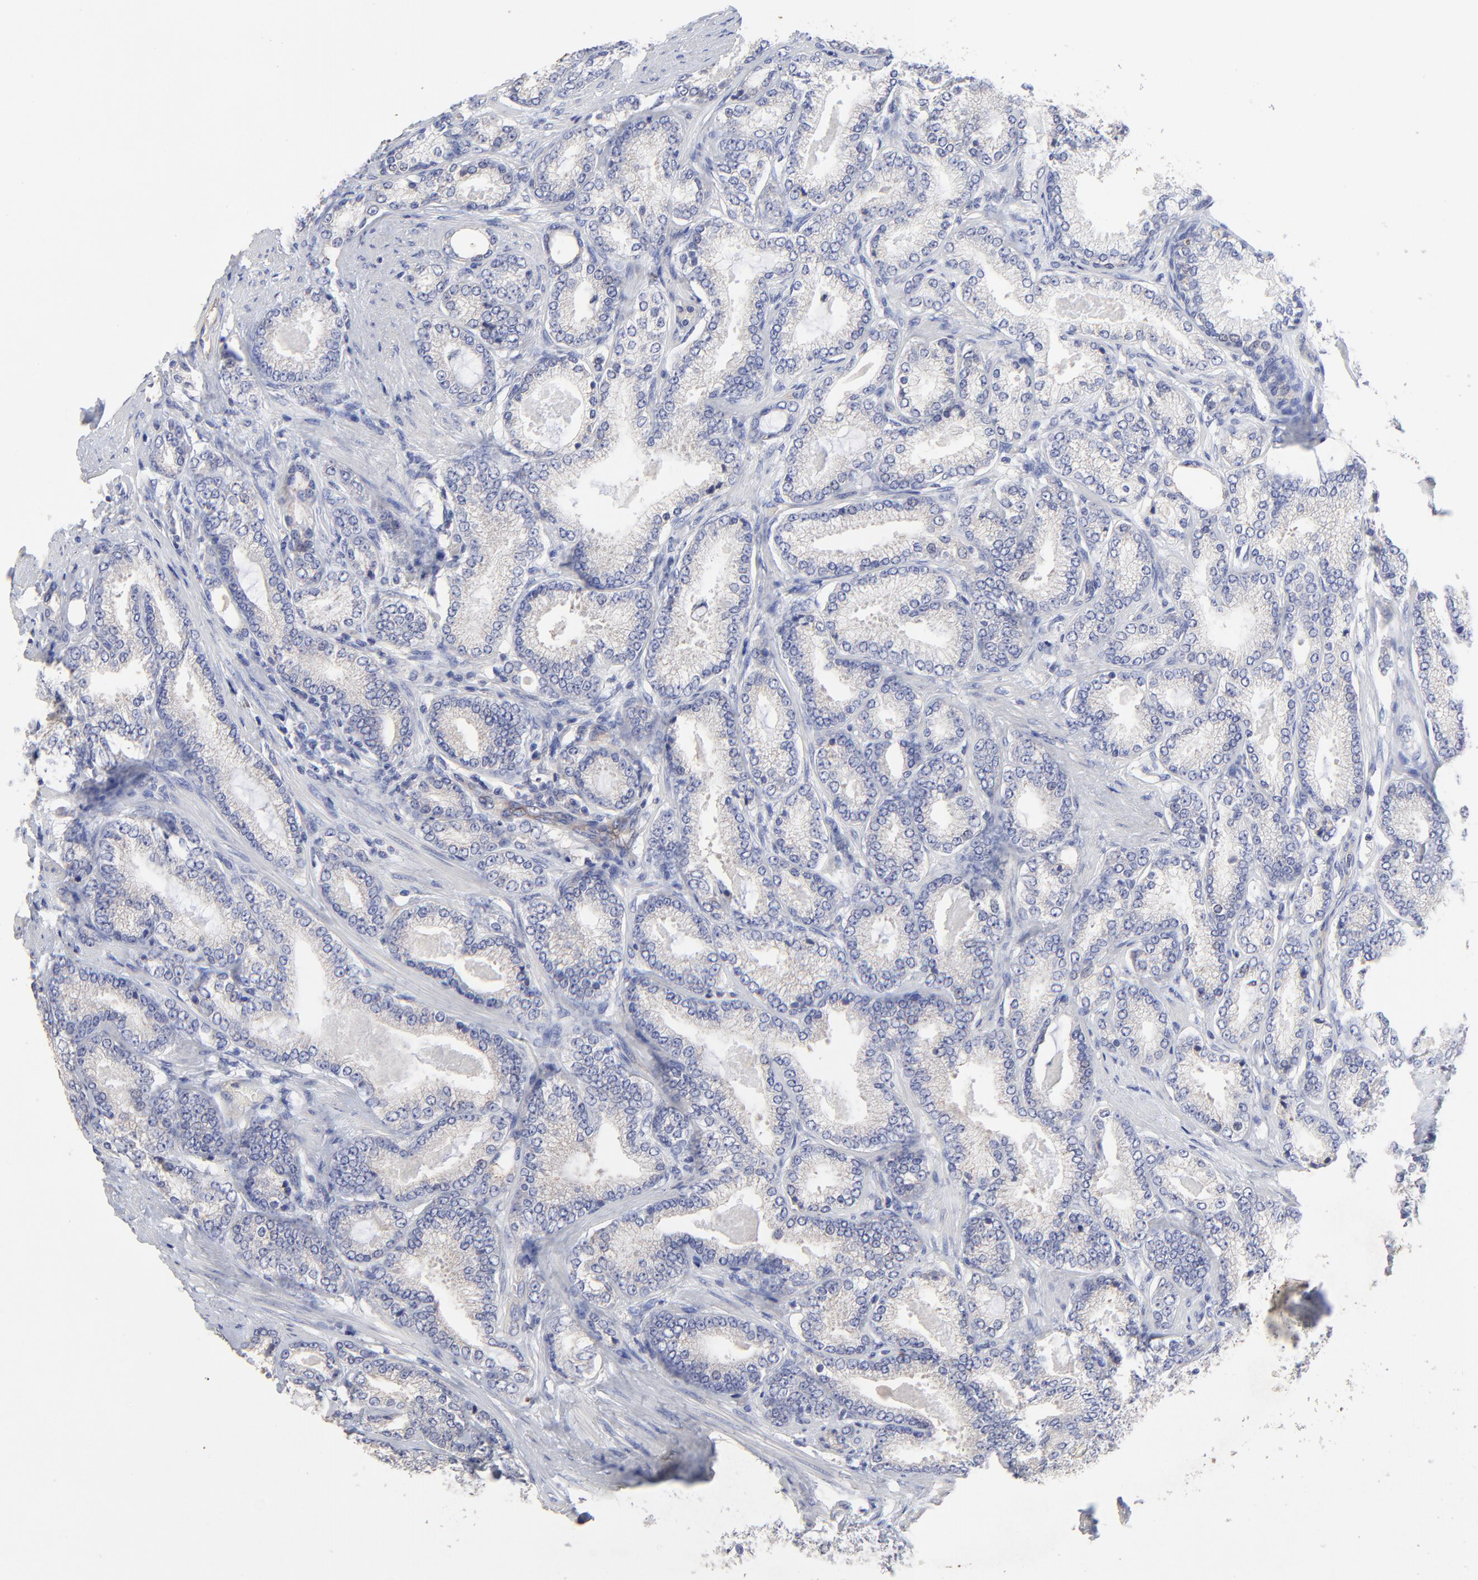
{"staining": {"intensity": "negative", "quantity": "none", "location": "none"}, "tissue": "prostate cancer", "cell_type": "Tumor cells", "image_type": "cancer", "snomed": [{"axis": "morphology", "description": "Adenocarcinoma, Low grade"}, {"axis": "topography", "description": "Prostate"}], "caption": "IHC of human prostate cancer (low-grade adenocarcinoma) displays no staining in tumor cells.", "gene": "SULF2", "patient": {"sex": "male", "age": 71}}